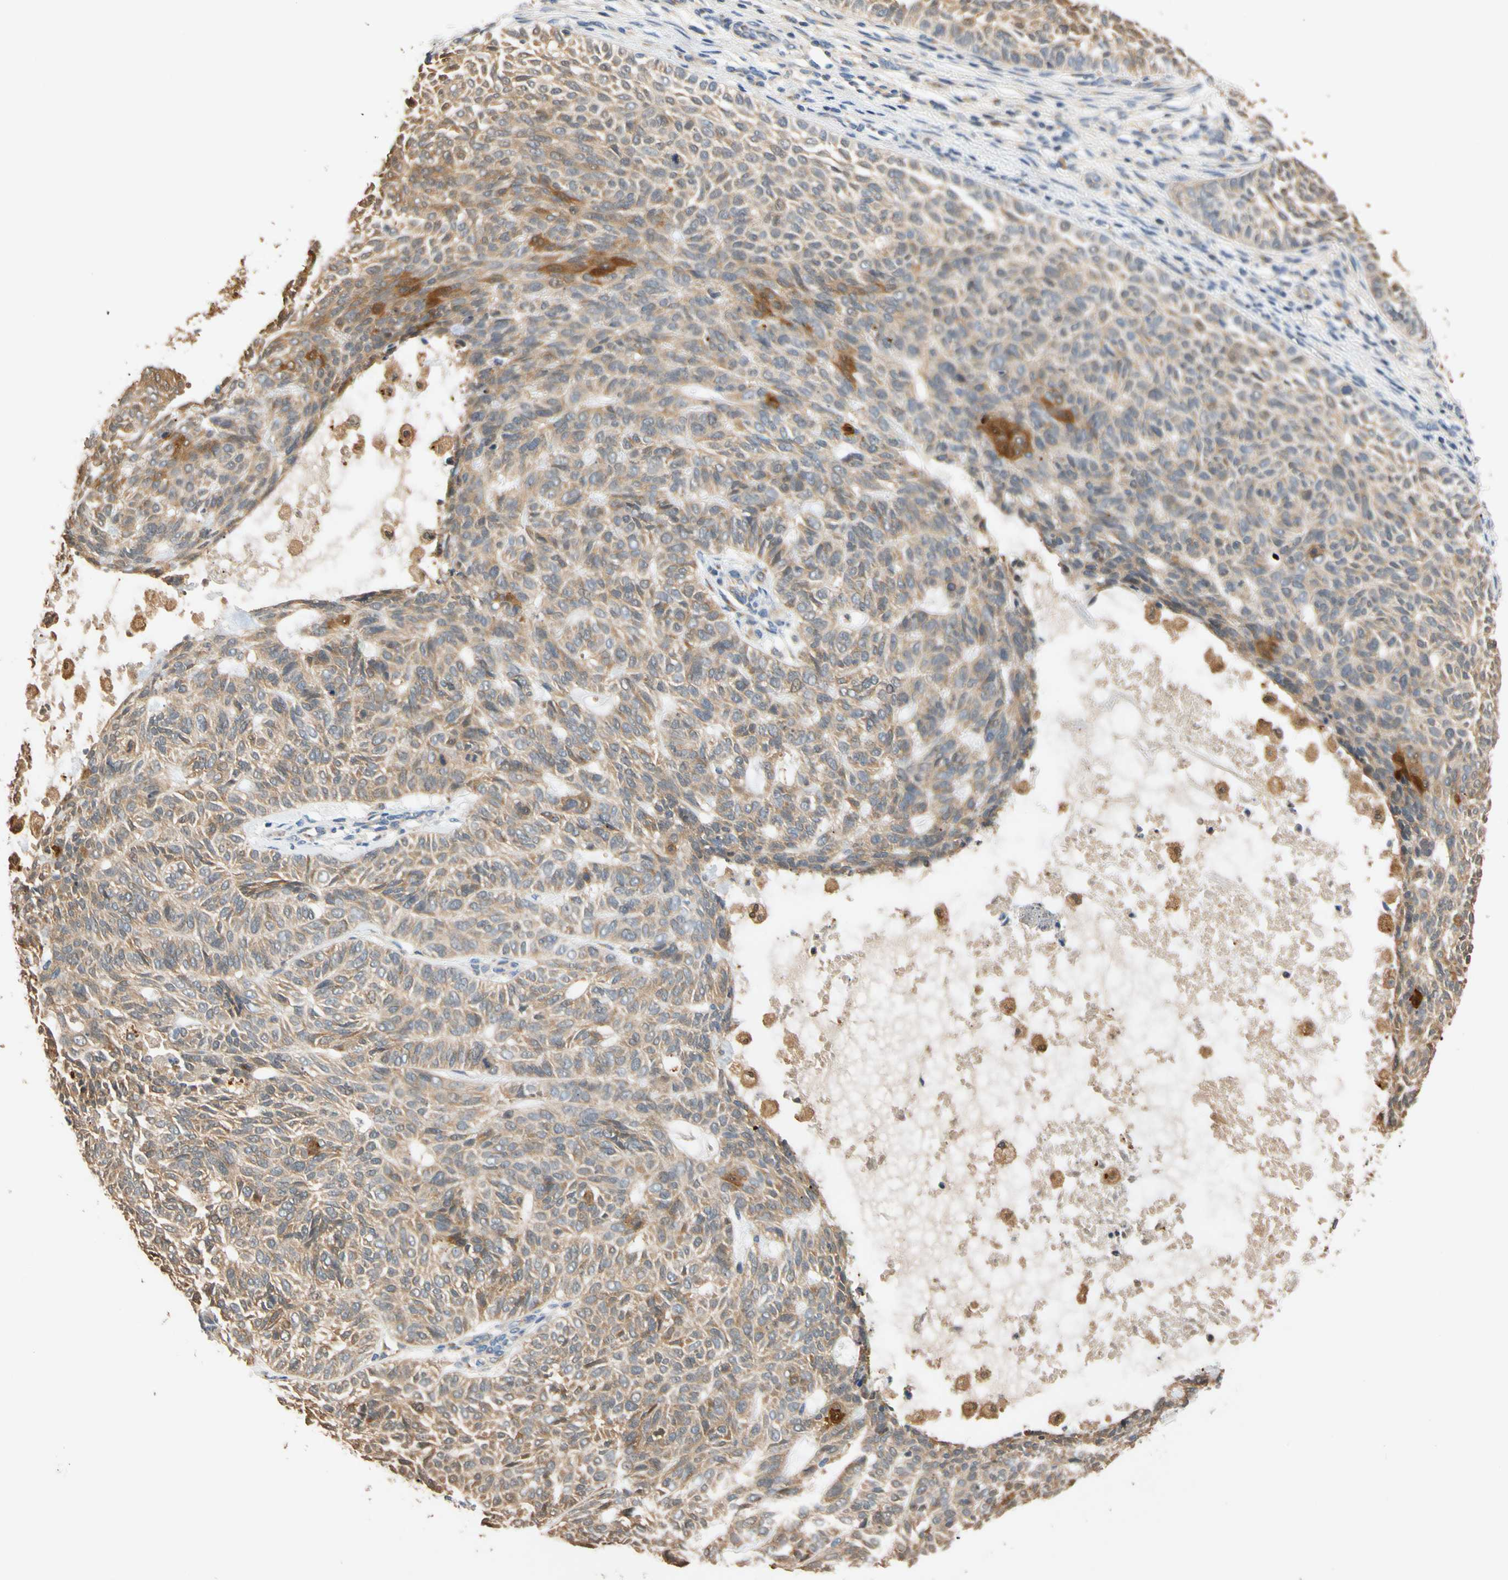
{"staining": {"intensity": "weak", "quantity": "<25%", "location": "cytoplasmic/membranous"}, "tissue": "skin cancer", "cell_type": "Tumor cells", "image_type": "cancer", "snomed": [{"axis": "morphology", "description": "Basal cell carcinoma"}, {"axis": "topography", "description": "Skin"}], "caption": "This is a photomicrograph of immunohistochemistry (IHC) staining of skin cancer, which shows no staining in tumor cells. (DAB (3,3'-diaminobenzidine) immunohistochemistry (IHC) visualized using brightfield microscopy, high magnification).", "gene": "GPSM2", "patient": {"sex": "male", "age": 87}}